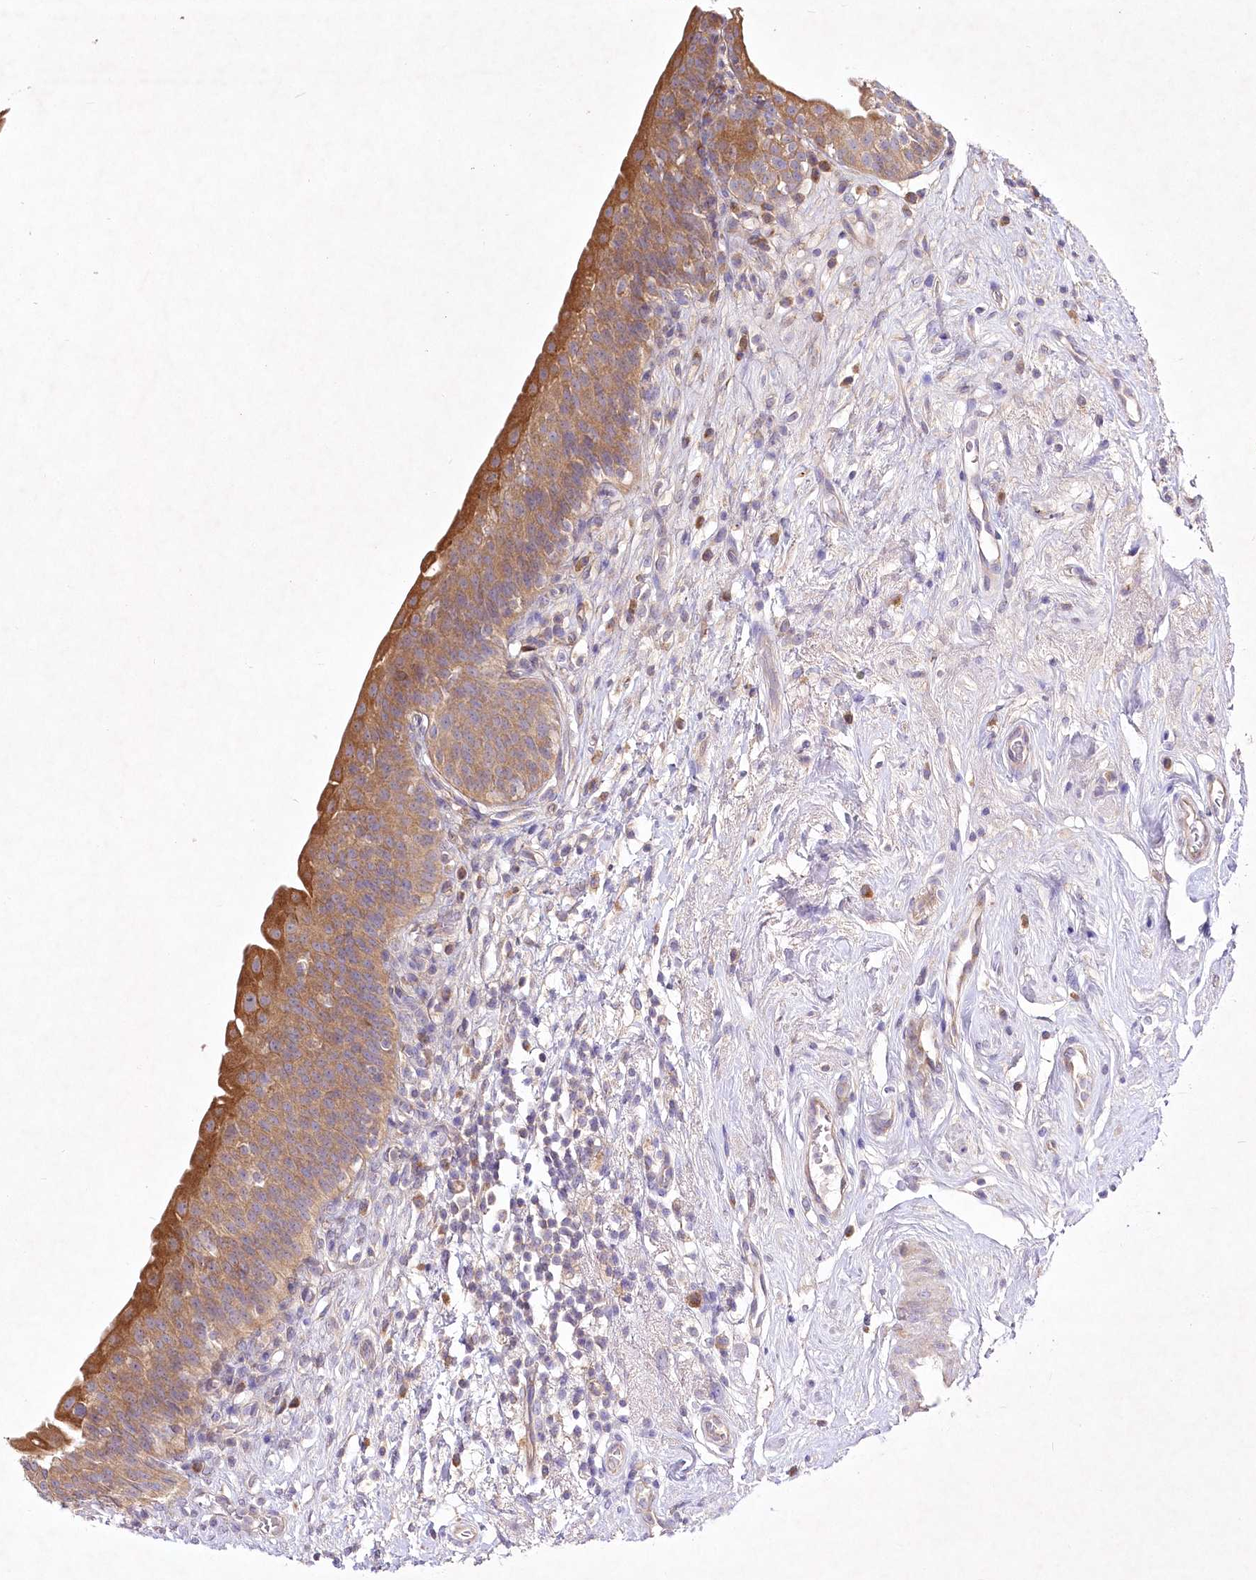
{"staining": {"intensity": "moderate", "quantity": ">75%", "location": "cytoplasmic/membranous"}, "tissue": "urinary bladder", "cell_type": "Urothelial cells", "image_type": "normal", "snomed": [{"axis": "morphology", "description": "Normal tissue, NOS"}, {"axis": "topography", "description": "Urinary bladder"}], "caption": "The photomicrograph reveals immunohistochemical staining of unremarkable urinary bladder. There is moderate cytoplasmic/membranous positivity is appreciated in approximately >75% of urothelial cells.", "gene": "PYROXD1", "patient": {"sex": "male", "age": 83}}